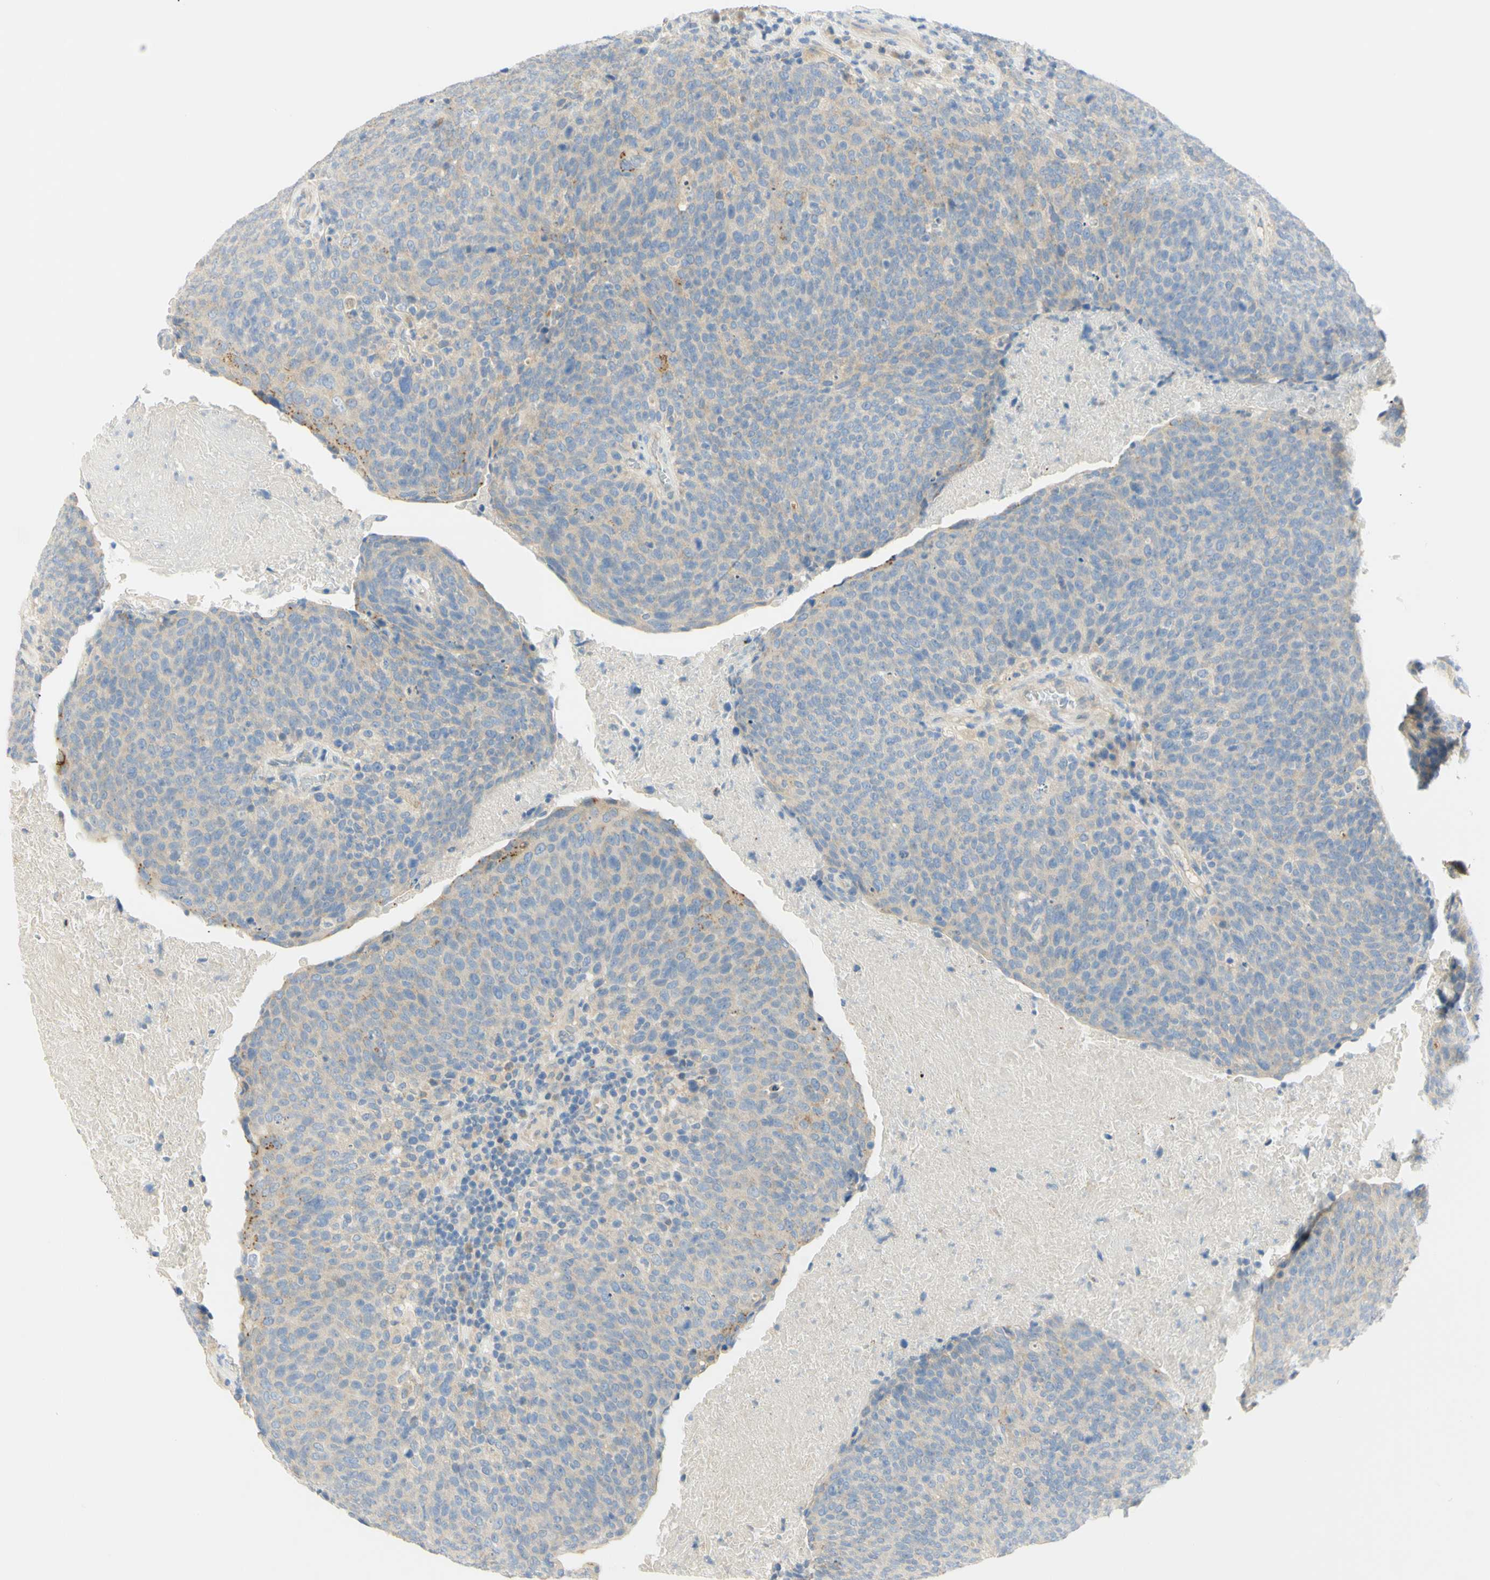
{"staining": {"intensity": "weak", "quantity": ">75%", "location": "cytoplasmic/membranous"}, "tissue": "head and neck cancer", "cell_type": "Tumor cells", "image_type": "cancer", "snomed": [{"axis": "morphology", "description": "Squamous cell carcinoma, NOS"}, {"axis": "morphology", "description": "Squamous cell carcinoma, metastatic, NOS"}, {"axis": "topography", "description": "Lymph node"}, {"axis": "topography", "description": "Head-Neck"}], "caption": "Immunohistochemical staining of head and neck cancer exhibits low levels of weak cytoplasmic/membranous protein expression in about >75% of tumor cells. The protein of interest is shown in brown color, while the nuclei are stained blue.", "gene": "GCNT3", "patient": {"sex": "male", "age": 62}}